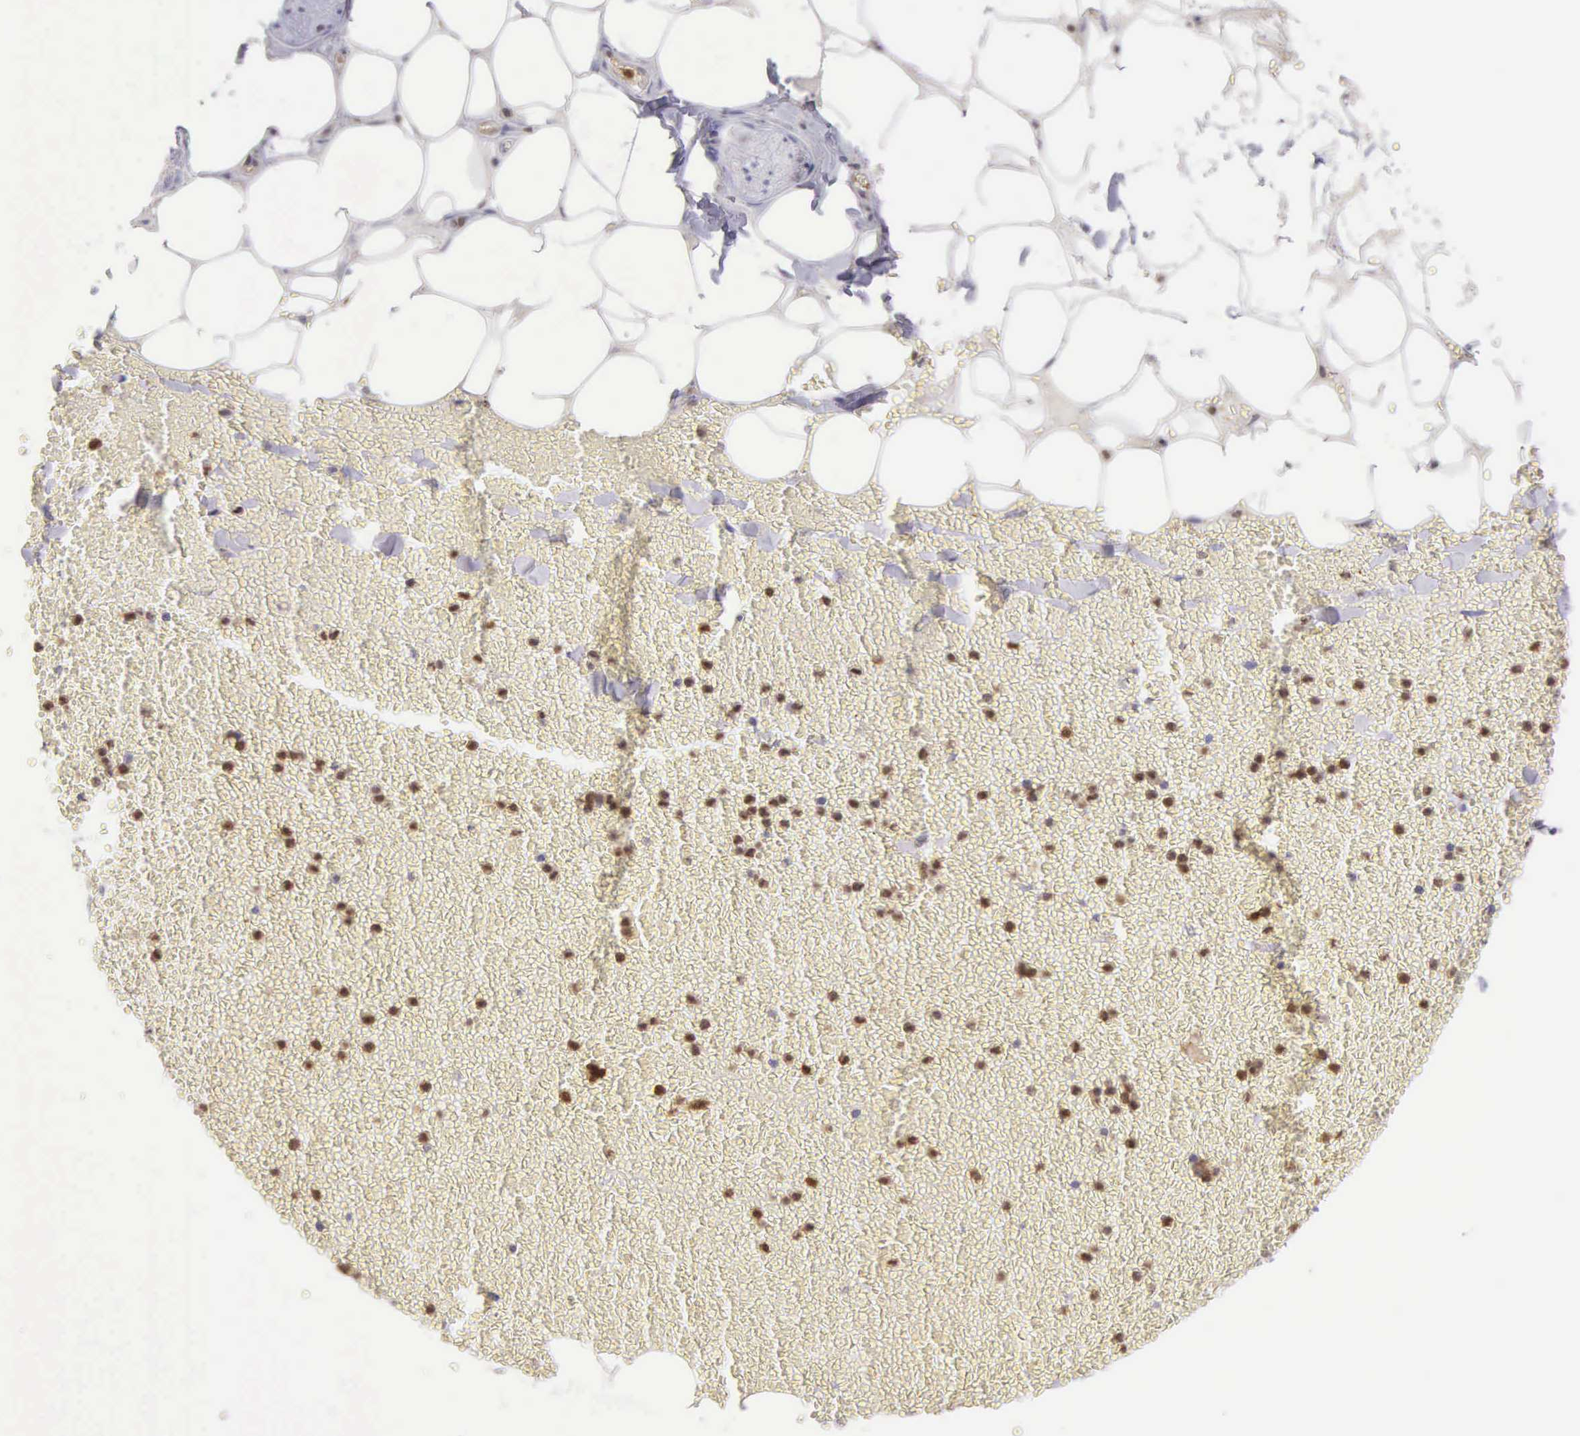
{"staining": {"intensity": "negative", "quantity": "none", "location": "none"}, "tissue": "adipose tissue", "cell_type": "Adipocytes", "image_type": "normal", "snomed": [{"axis": "morphology", "description": "Normal tissue, NOS"}, {"axis": "morphology", "description": "Inflammation, NOS"}, {"axis": "topography", "description": "Lymph node"}, {"axis": "topography", "description": "Peripheral nerve tissue"}], "caption": "DAB (3,3'-diaminobenzidine) immunohistochemical staining of unremarkable adipose tissue demonstrates no significant staining in adipocytes. (DAB (3,3'-diaminobenzidine) IHC with hematoxylin counter stain).", "gene": "BID", "patient": {"sex": "male", "age": 52}}